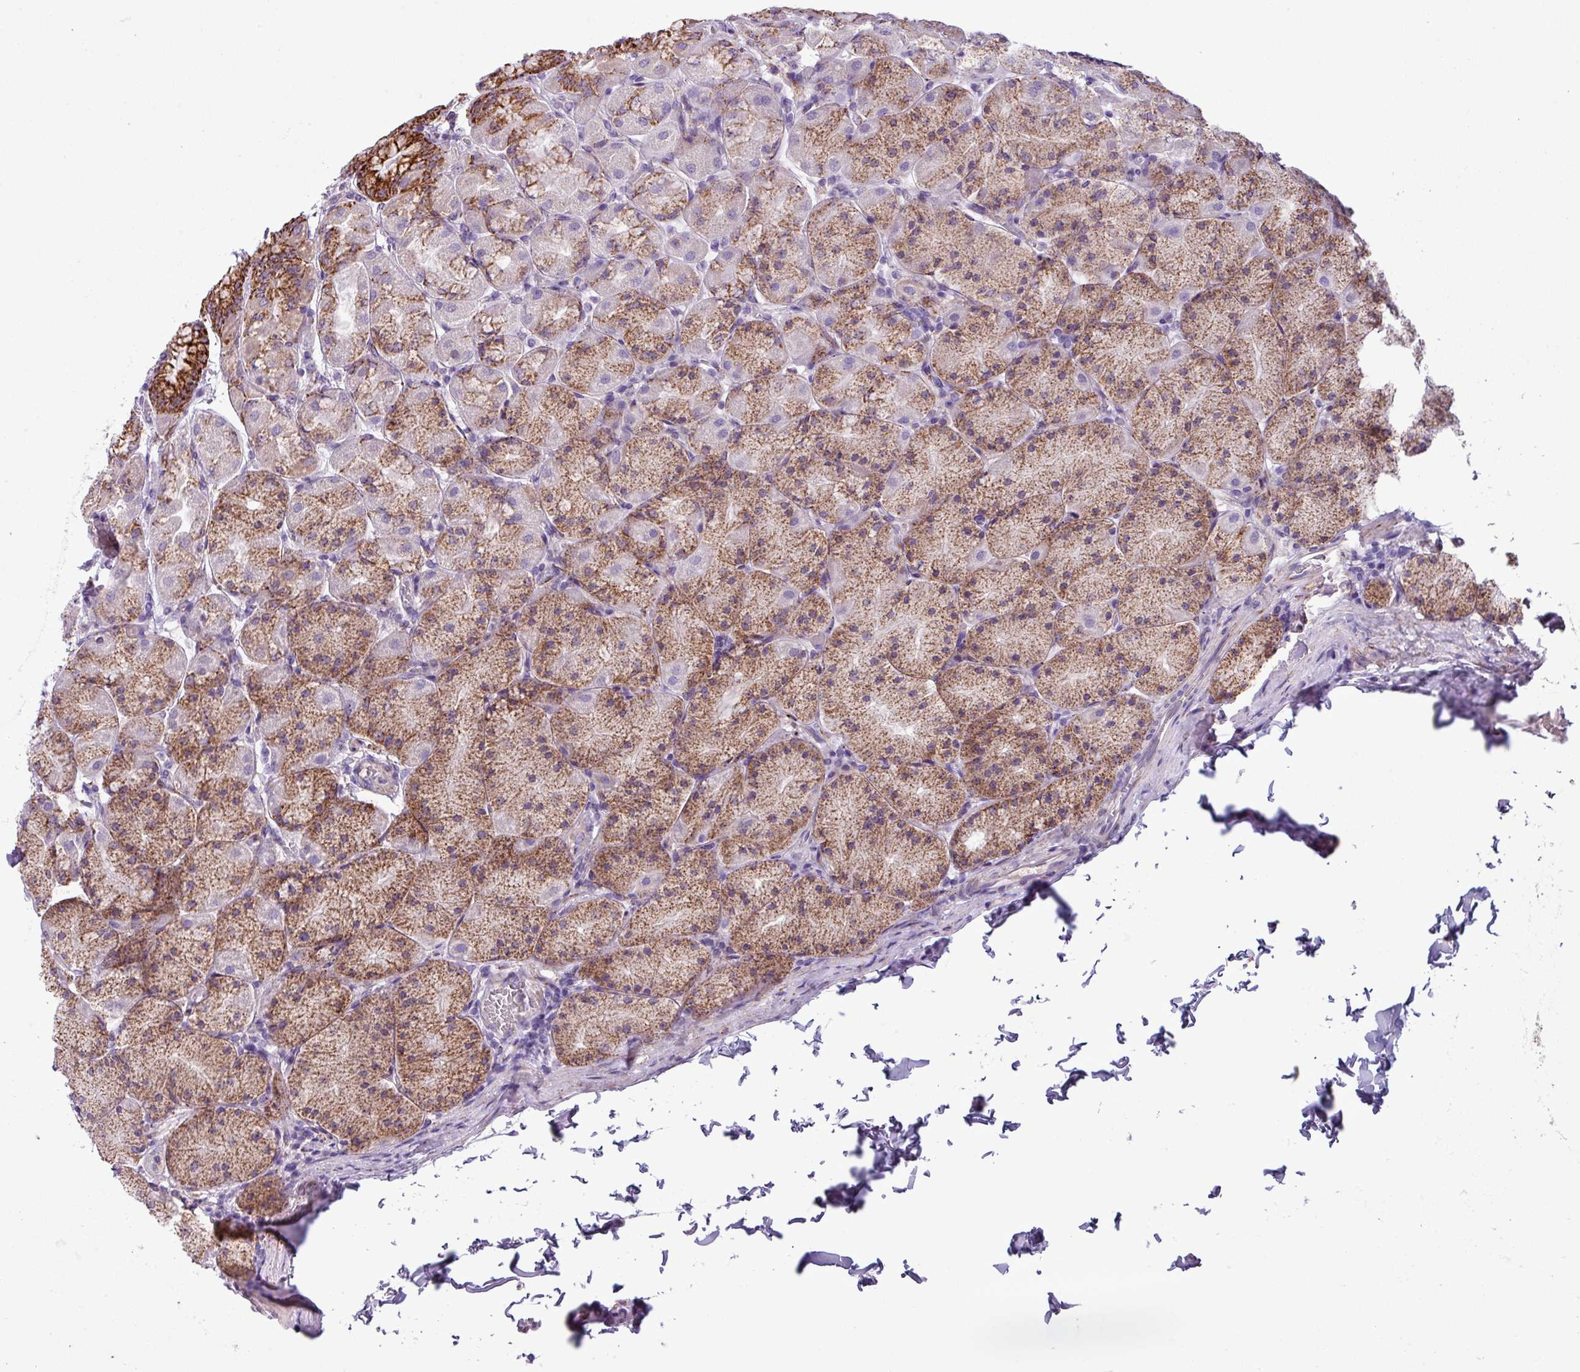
{"staining": {"intensity": "strong", "quantity": ">75%", "location": "cytoplasmic/membranous"}, "tissue": "stomach", "cell_type": "Glandular cells", "image_type": "normal", "snomed": [{"axis": "morphology", "description": "Normal tissue, NOS"}, {"axis": "topography", "description": "Stomach, upper"}], "caption": "A micrograph of human stomach stained for a protein exhibits strong cytoplasmic/membranous brown staining in glandular cells.", "gene": "ZNF667", "patient": {"sex": "female", "age": 56}}